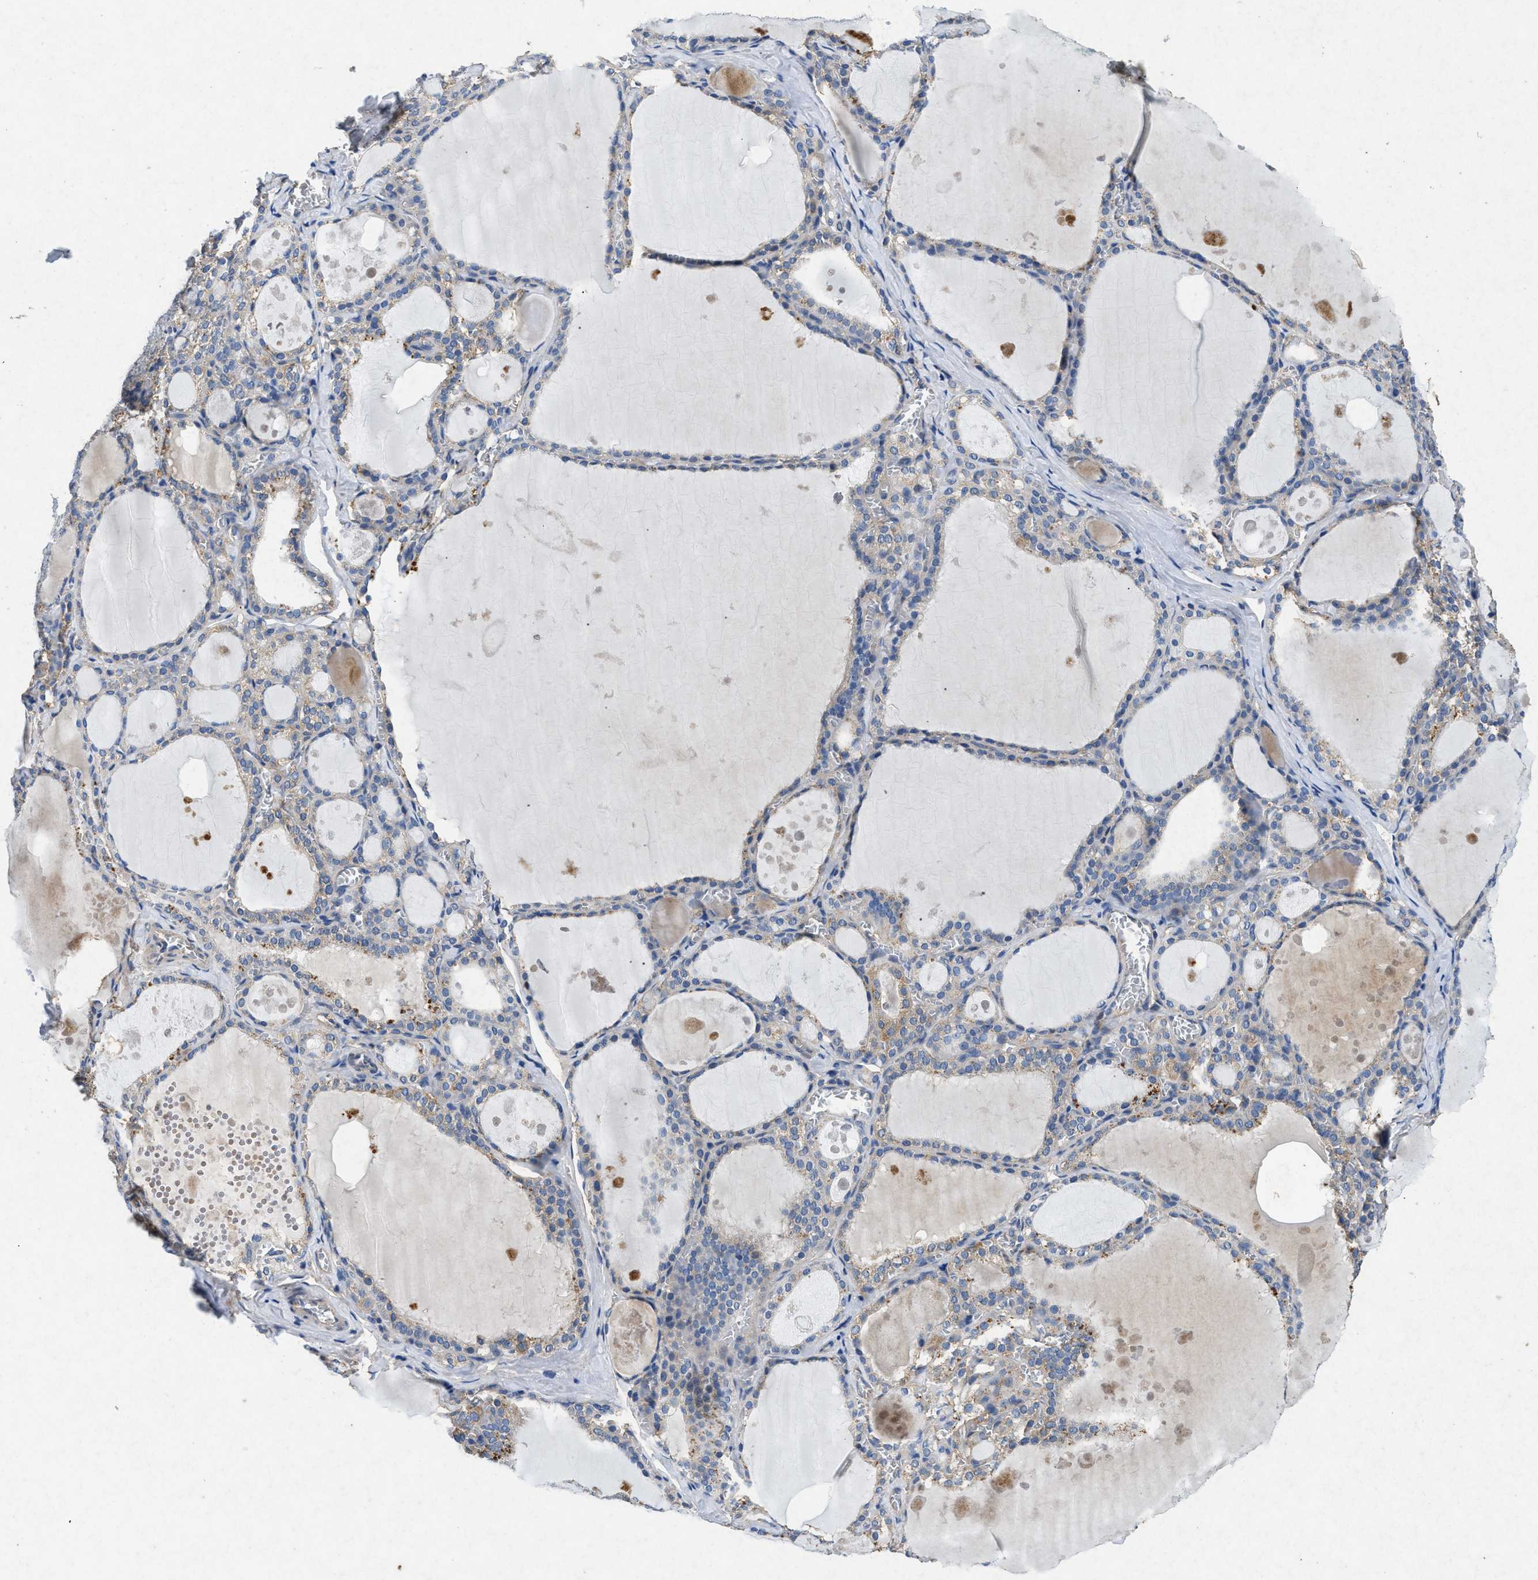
{"staining": {"intensity": "weak", "quantity": "25%-75%", "location": "cytoplasmic/membranous"}, "tissue": "thyroid gland", "cell_type": "Glandular cells", "image_type": "normal", "snomed": [{"axis": "morphology", "description": "Normal tissue, NOS"}, {"axis": "topography", "description": "Thyroid gland"}], "caption": "Human thyroid gland stained with a brown dye shows weak cytoplasmic/membranous positive expression in about 25%-75% of glandular cells.", "gene": "CDK15", "patient": {"sex": "male", "age": 56}}